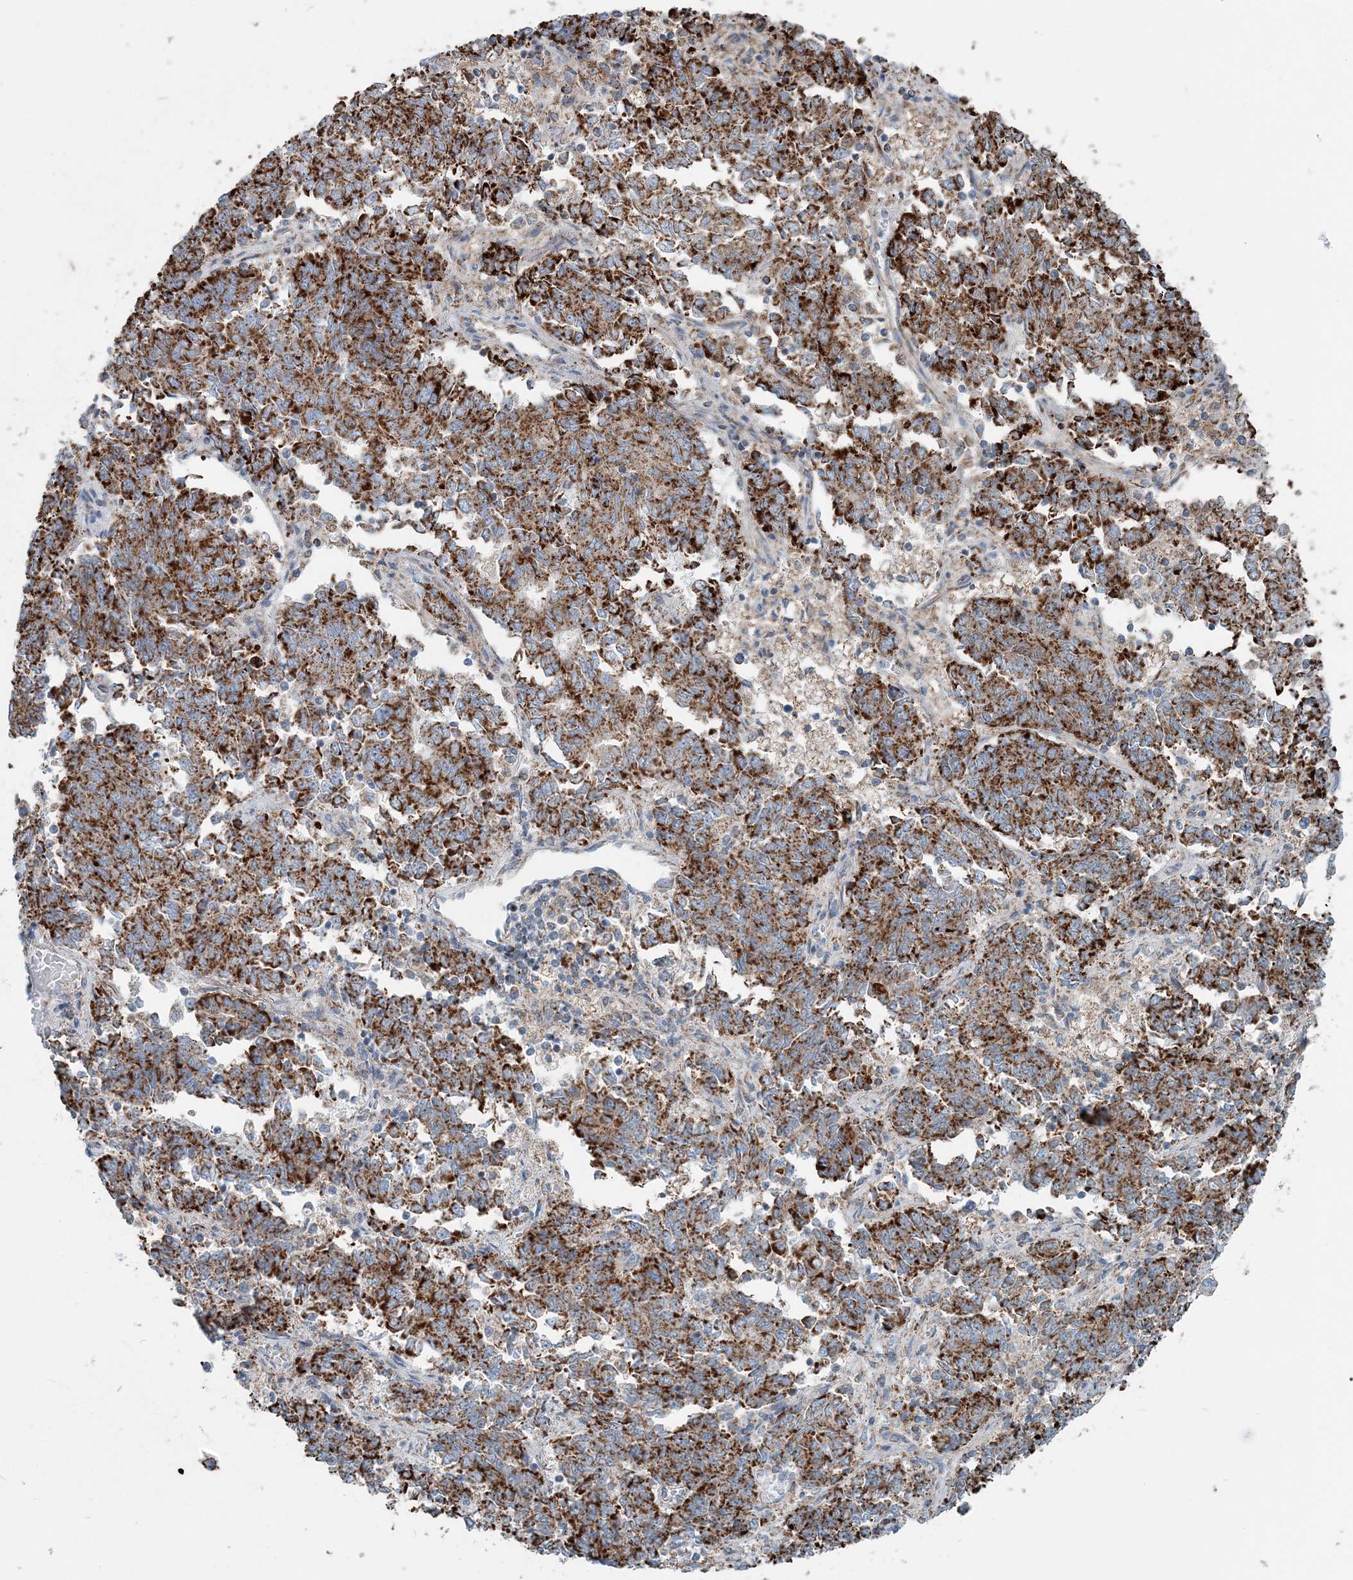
{"staining": {"intensity": "strong", "quantity": ">75%", "location": "cytoplasmic/membranous"}, "tissue": "endometrial cancer", "cell_type": "Tumor cells", "image_type": "cancer", "snomed": [{"axis": "morphology", "description": "Adenocarcinoma, NOS"}, {"axis": "topography", "description": "Endometrium"}], "caption": "Strong cytoplasmic/membranous expression is present in about >75% of tumor cells in endometrial cancer.", "gene": "INTU", "patient": {"sex": "female", "age": 80}}